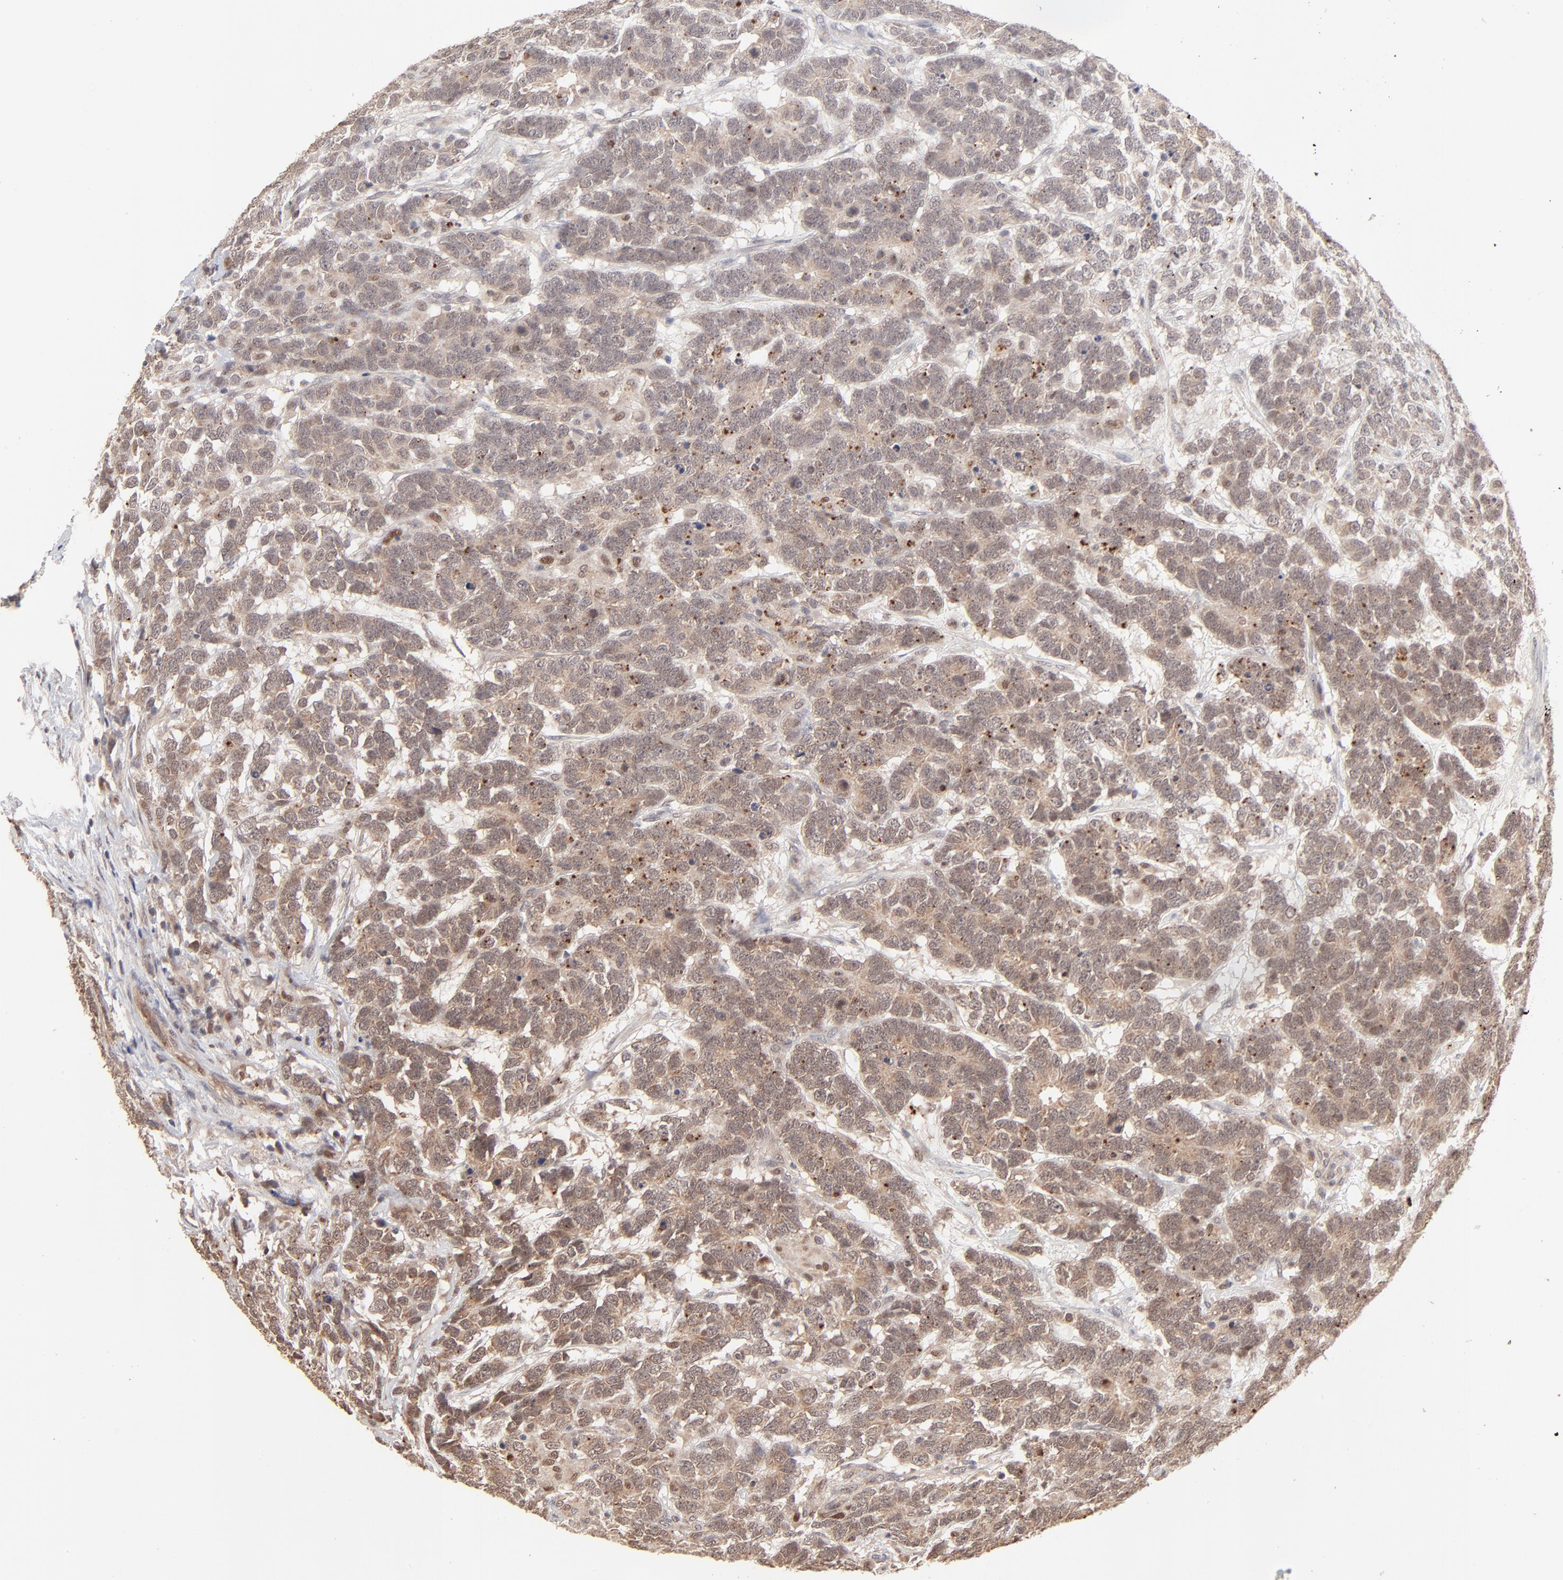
{"staining": {"intensity": "moderate", "quantity": "25%-75%", "location": "cytoplasmic/membranous"}, "tissue": "testis cancer", "cell_type": "Tumor cells", "image_type": "cancer", "snomed": [{"axis": "morphology", "description": "Carcinoma, Embryonal, NOS"}, {"axis": "topography", "description": "Testis"}], "caption": "Testis cancer (embryonal carcinoma) stained for a protein reveals moderate cytoplasmic/membranous positivity in tumor cells. (Brightfield microscopy of DAB IHC at high magnification).", "gene": "MSL2", "patient": {"sex": "male", "age": 26}}